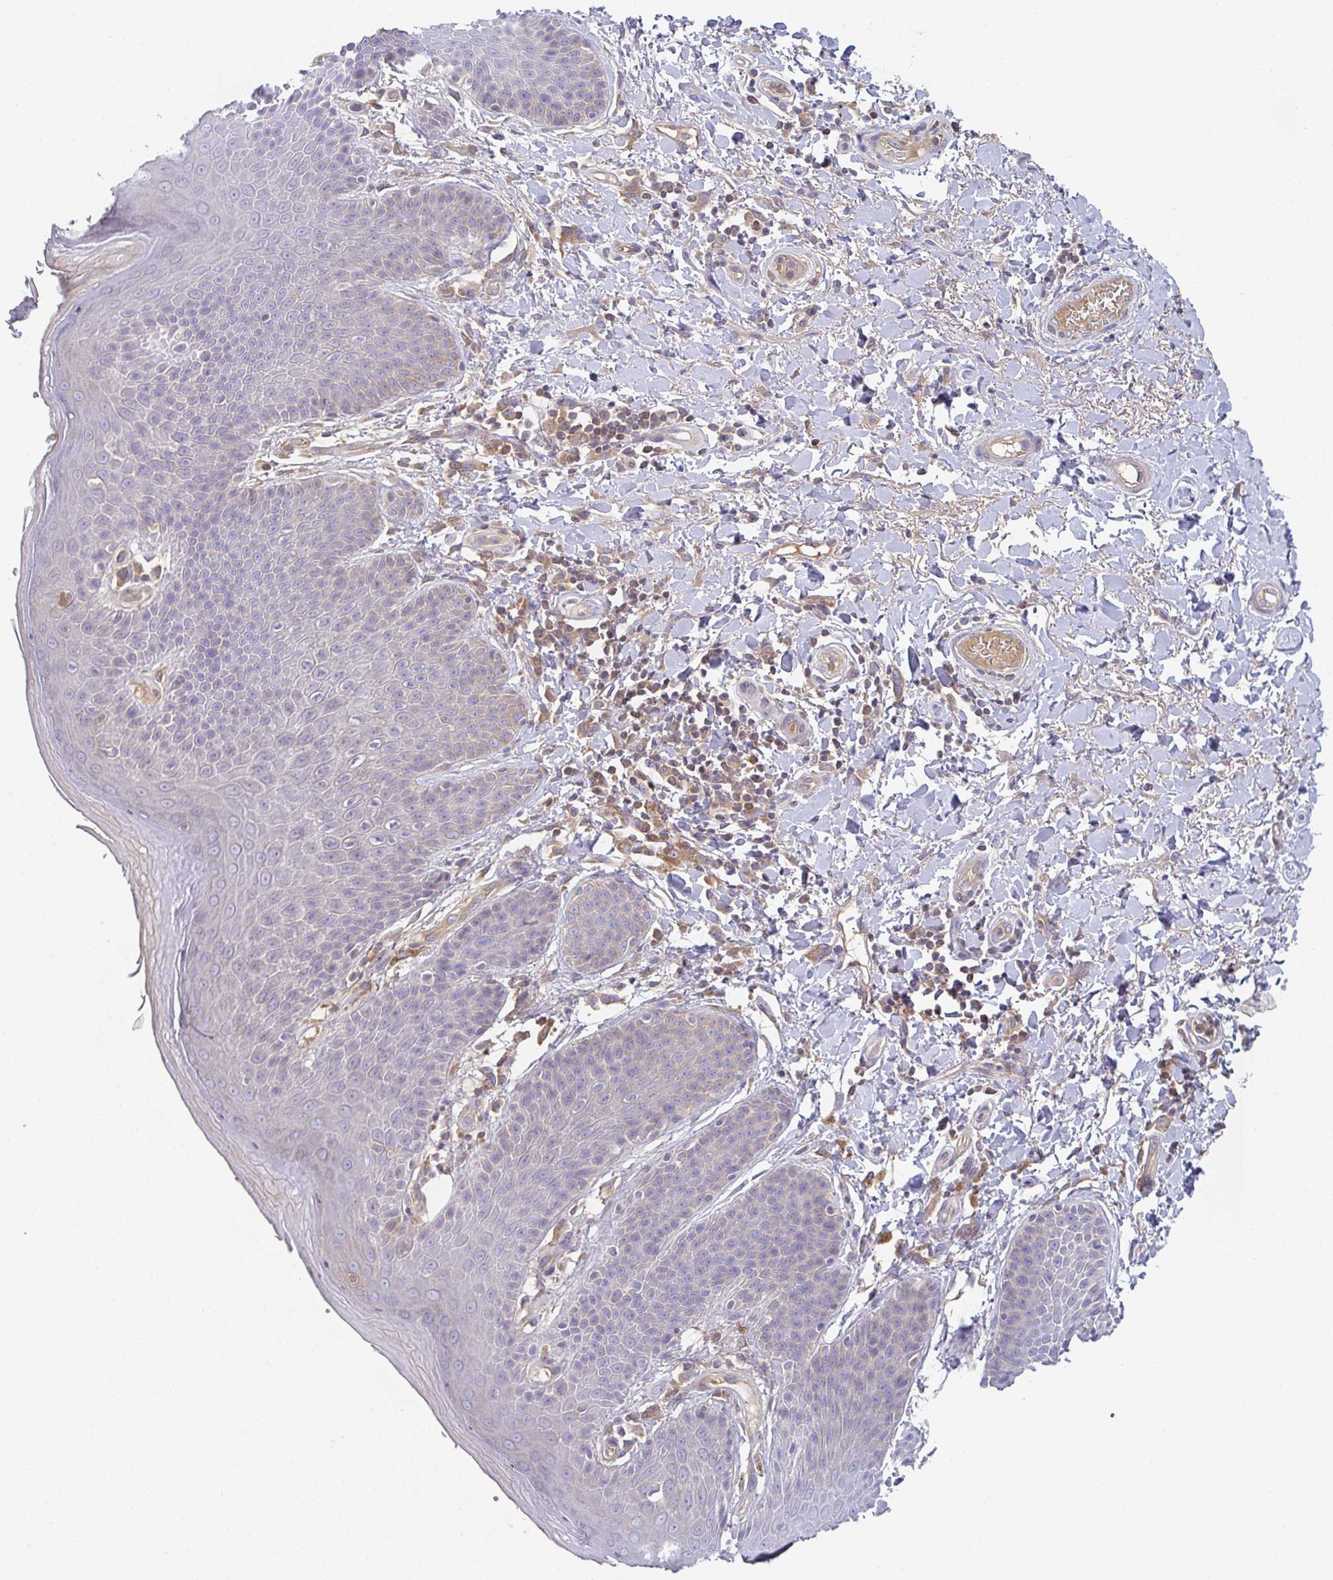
{"staining": {"intensity": "negative", "quantity": "none", "location": "none"}, "tissue": "skin", "cell_type": "Epidermal cells", "image_type": "normal", "snomed": [{"axis": "morphology", "description": "Normal tissue, NOS"}, {"axis": "topography", "description": "Peripheral nerve tissue"}], "caption": "IHC histopathology image of benign skin: human skin stained with DAB (3,3'-diaminobenzidine) reveals no significant protein staining in epidermal cells.", "gene": "AMPD2", "patient": {"sex": "male", "age": 51}}